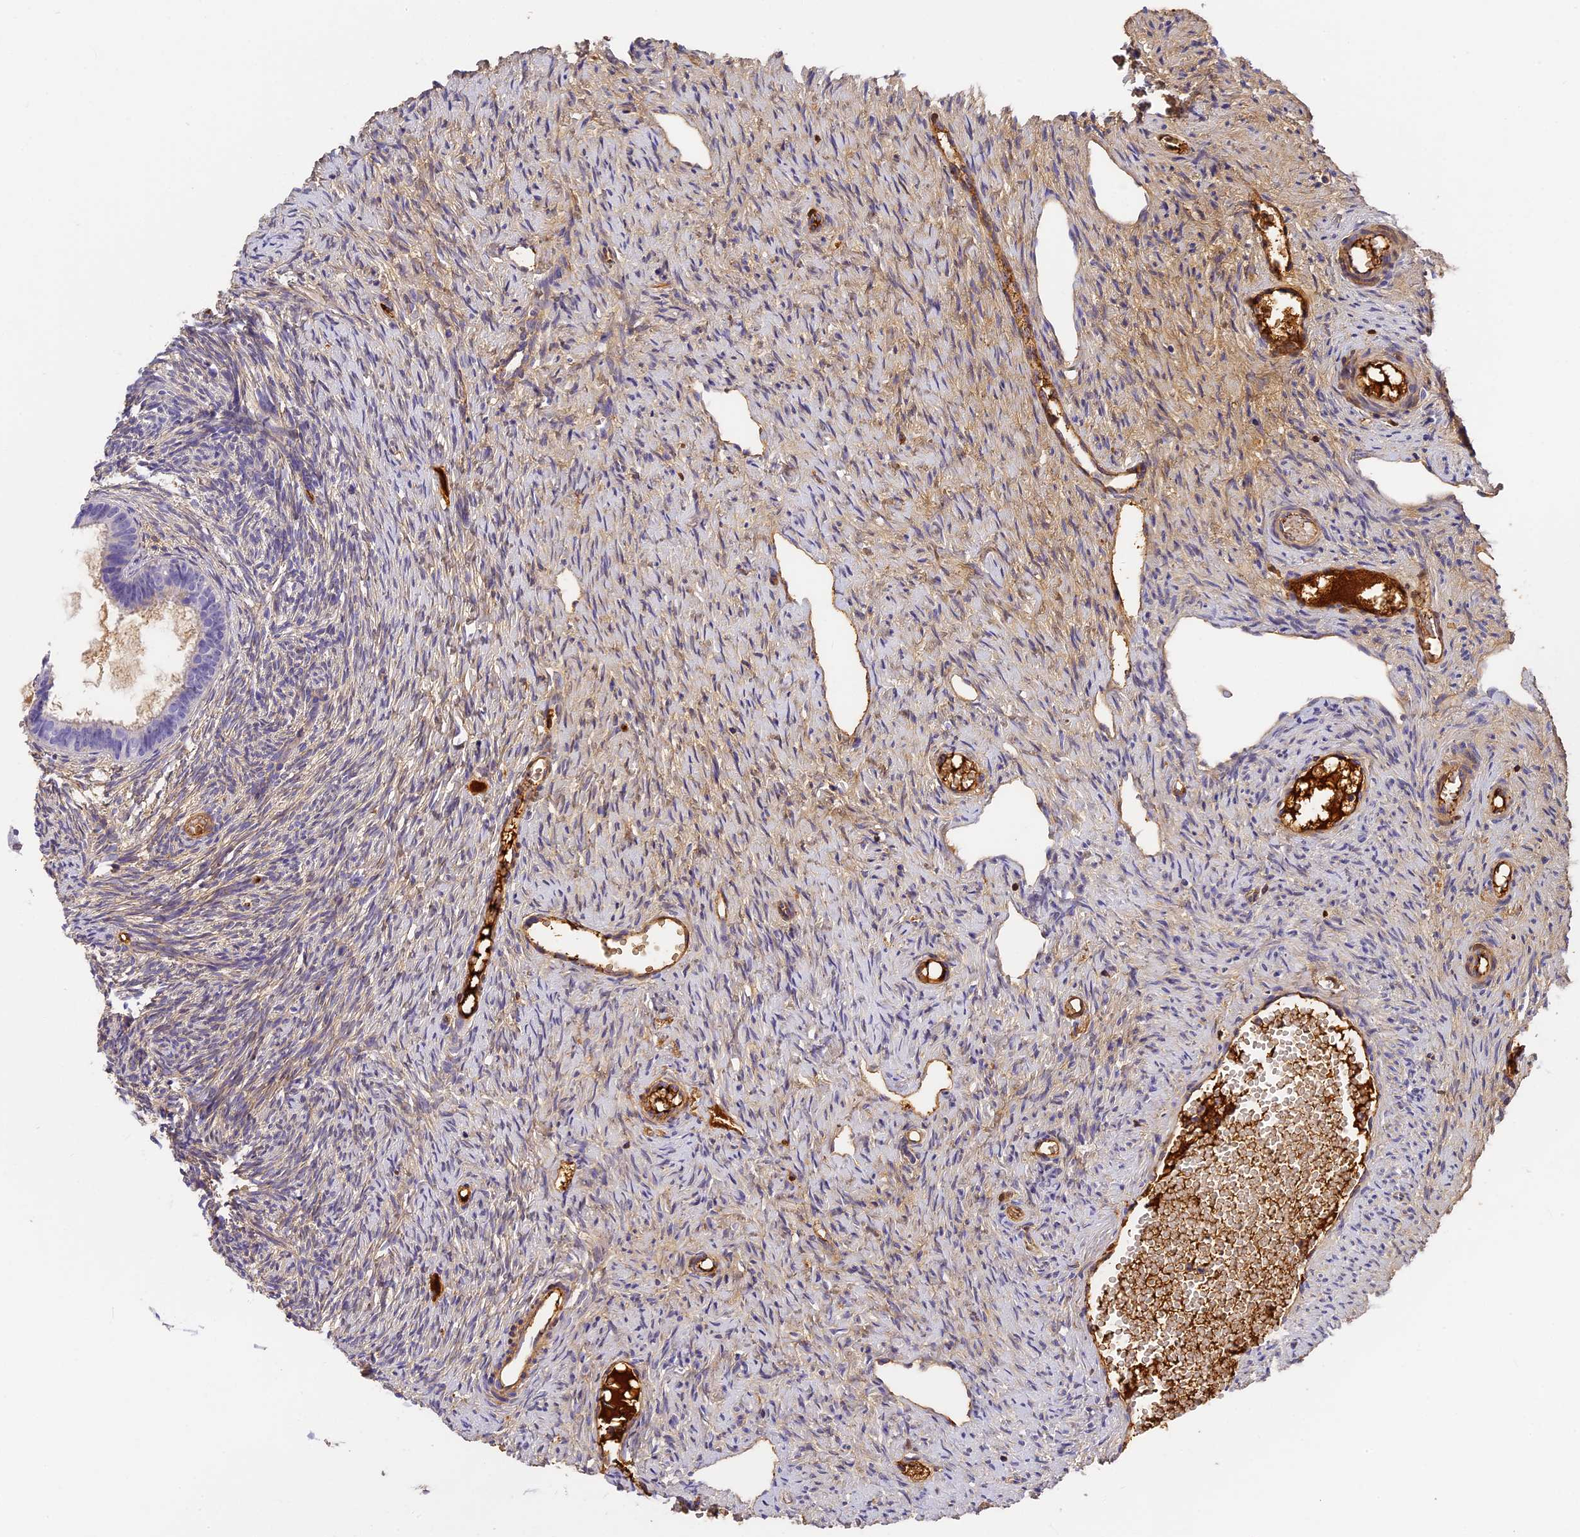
{"staining": {"intensity": "weak", "quantity": "<25%", "location": "cytoplasmic/membranous"}, "tissue": "ovary", "cell_type": "Ovarian stroma cells", "image_type": "normal", "snomed": [{"axis": "morphology", "description": "Normal tissue, NOS"}, {"axis": "topography", "description": "Ovary"}], "caption": "IHC micrograph of benign human ovary stained for a protein (brown), which shows no positivity in ovarian stroma cells.", "gene": "ITIH1", "patient": {"sex": "female", "age": 51}}